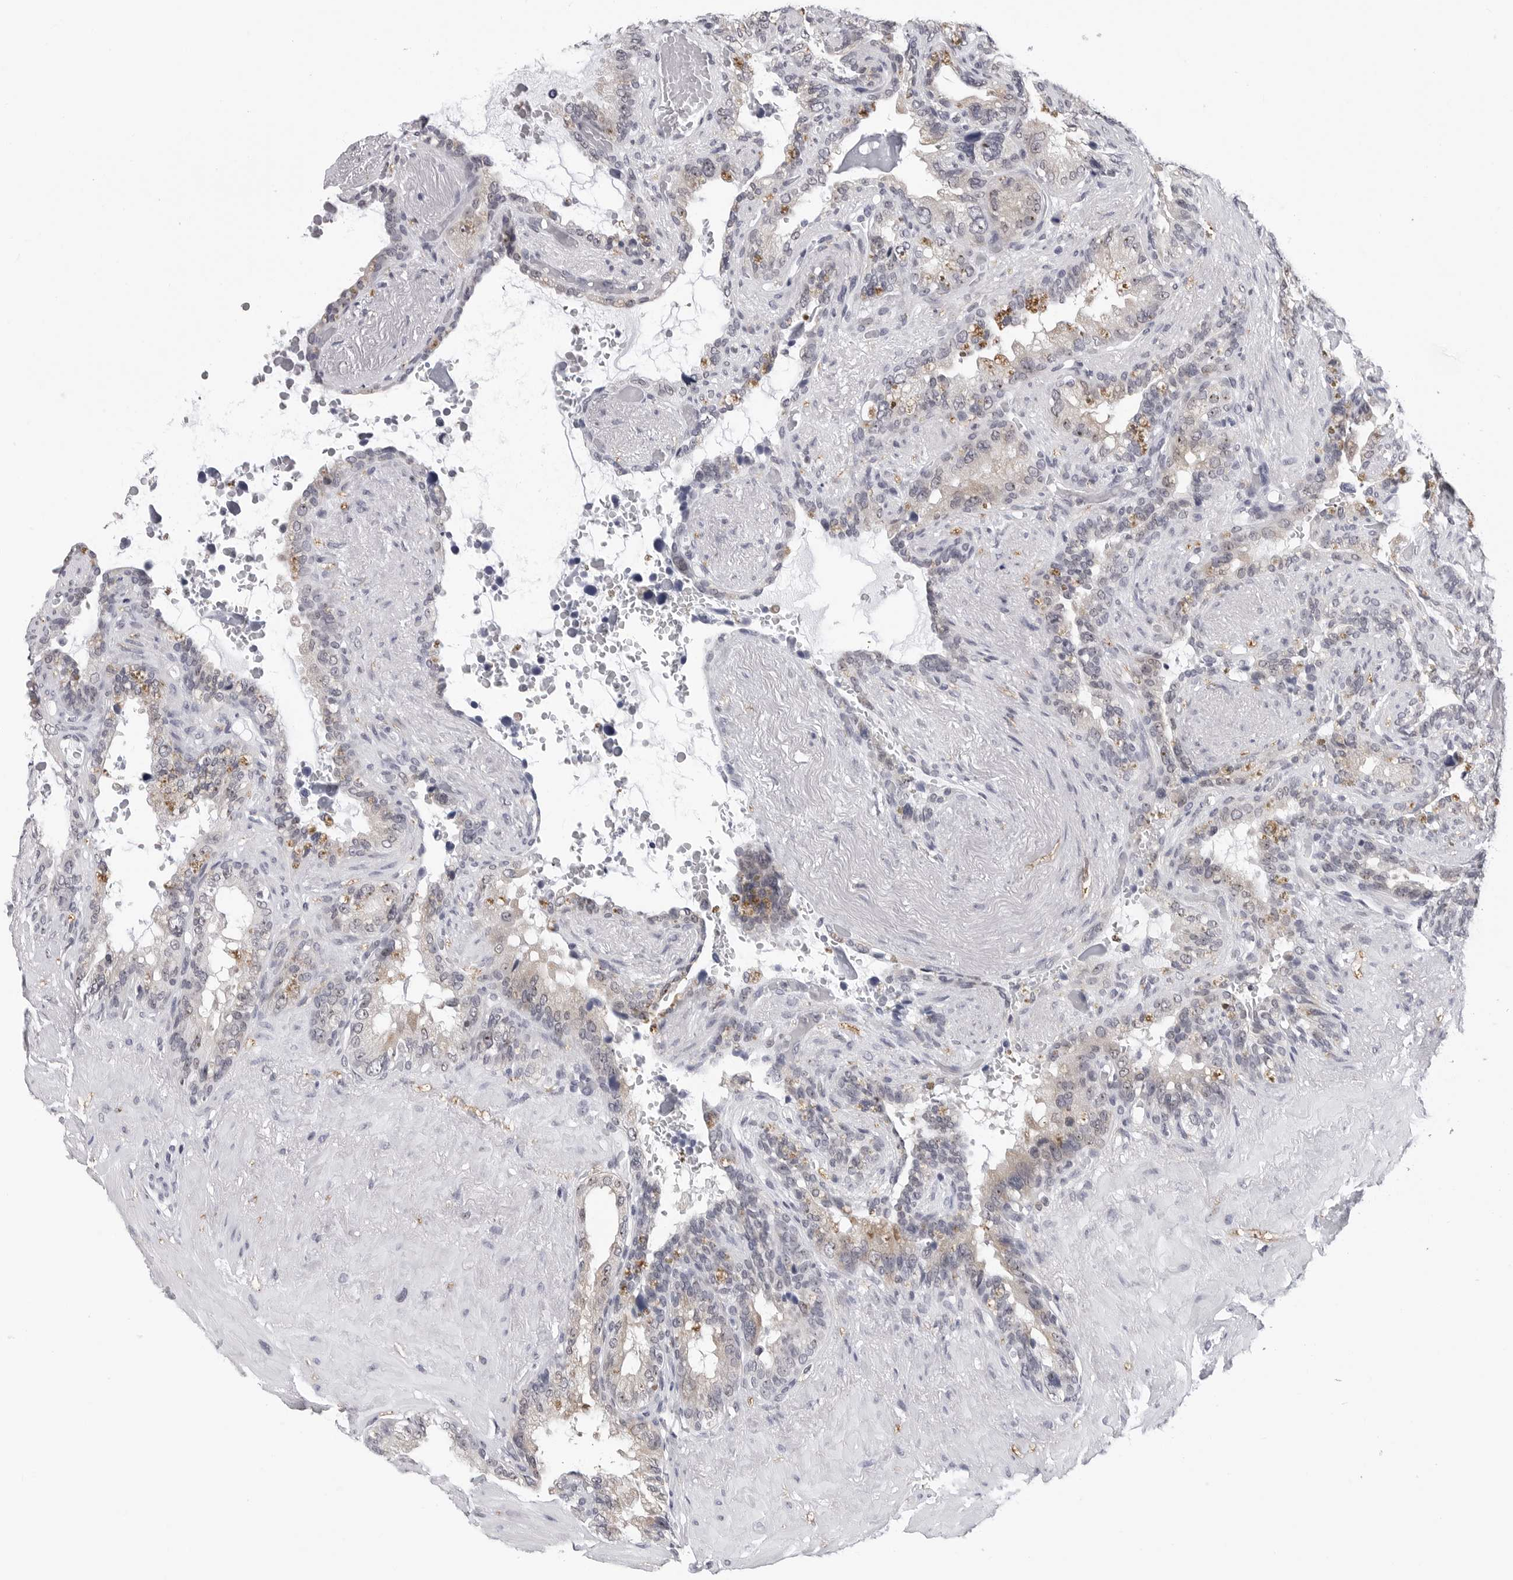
{"staining": {"intensity": "negative", "quantity": "none", "location": "none"}, "tissue": "seminal vesicle", "cell_type": "Glandular cells", "image_type": "normal", "snomed": [{"axis": "morphology", "description": "Normal tissue, NOS"}, {"axis": "topography", "description": "Seminal veicle"}], "caption": "Immunohistochemical staining of unremarkable human seminal vesicle reveals no significant positivity in glandular cells.", "gene": "GNL2", "patient": {"sex": "male", "age": 80}}